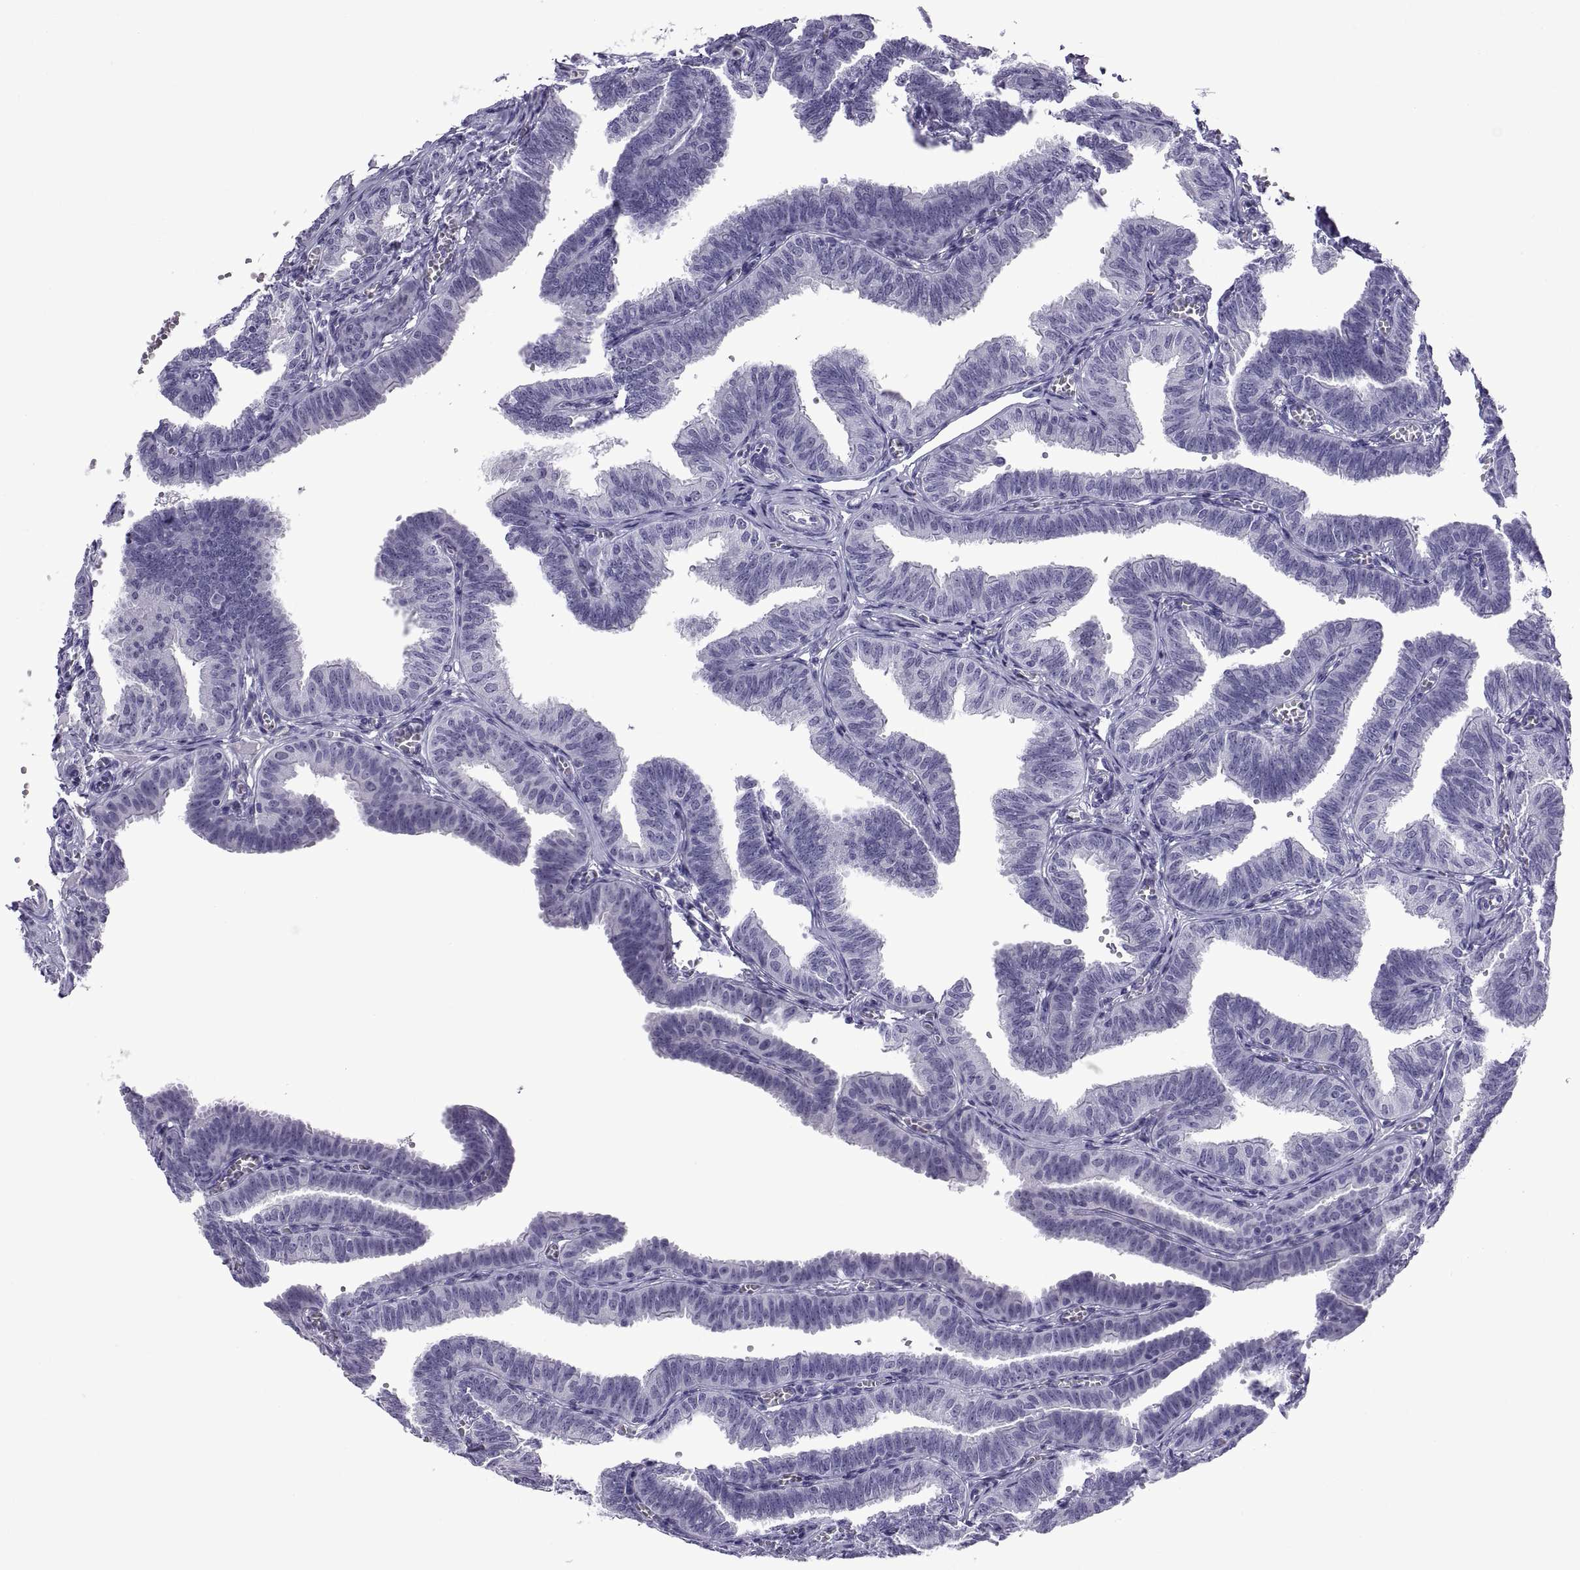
{"staining": {"intensity": "negative", "quantity": "none", "location": "none"}, "tissue": "fallopian tube", "cell_type": "Glandular cells", "image_type": "normal", "snomed": [{"axis": "morphology", "description": "Normal tissue, NOS"}, {"axis": "topography", "description": "Fallopian tube"}], "caption": "IHC histopathology image of normal fallopian tube stained for a protein (brown), which displays no positivity in glandular cells. (Brightfield microscopy of DAB (3,3'-diaminobenzidine) immunohistochemistry (IHC) at high magnification).", "gene": "C3orf22", "patient": {"sex": "female", "age": 25}}